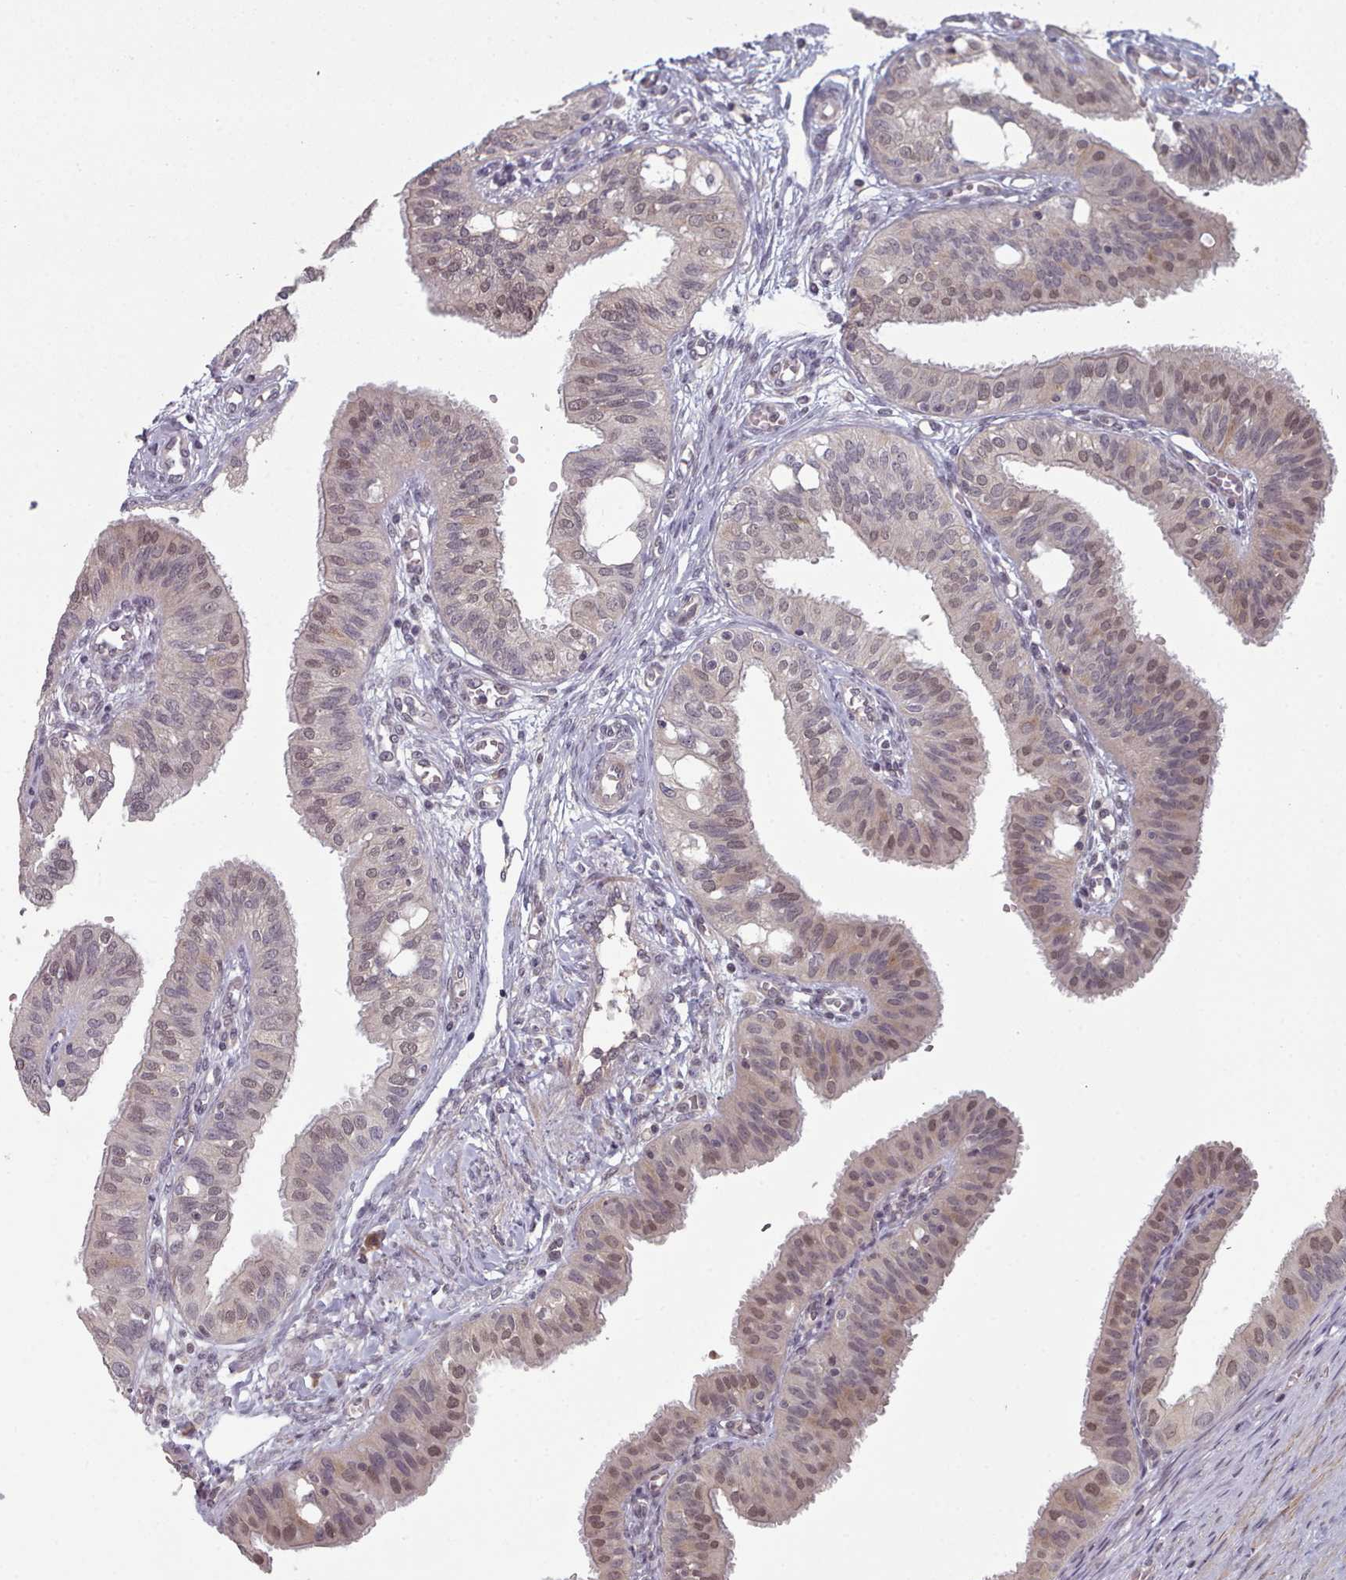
{"staining": {"intensity": "weak", "quantity": "25%-75%", "location": "nuclear"}, "tissue": "fallopian tube", "cell_type": "Glandular cells", "image_type": "normal", "snomed": [{"axis": "morphology", "description": "Normal tissue, NOS"}, {"axis": "topography", "description": "Fallopian tube"}, {"axis": "topography", "description": "Ovary"}], "caption": "High-power microscopy captured an immunohistochemistry (IHC) micrograph of unremarkable fallopian tube, revealing weak nuclear expression in approximately 25%-75% of glandular cells. (DAB IHC with brightfield microscopy, high magnification).", "gene": "HYAL3", "patient": {"sex": "female", "age": 42}}